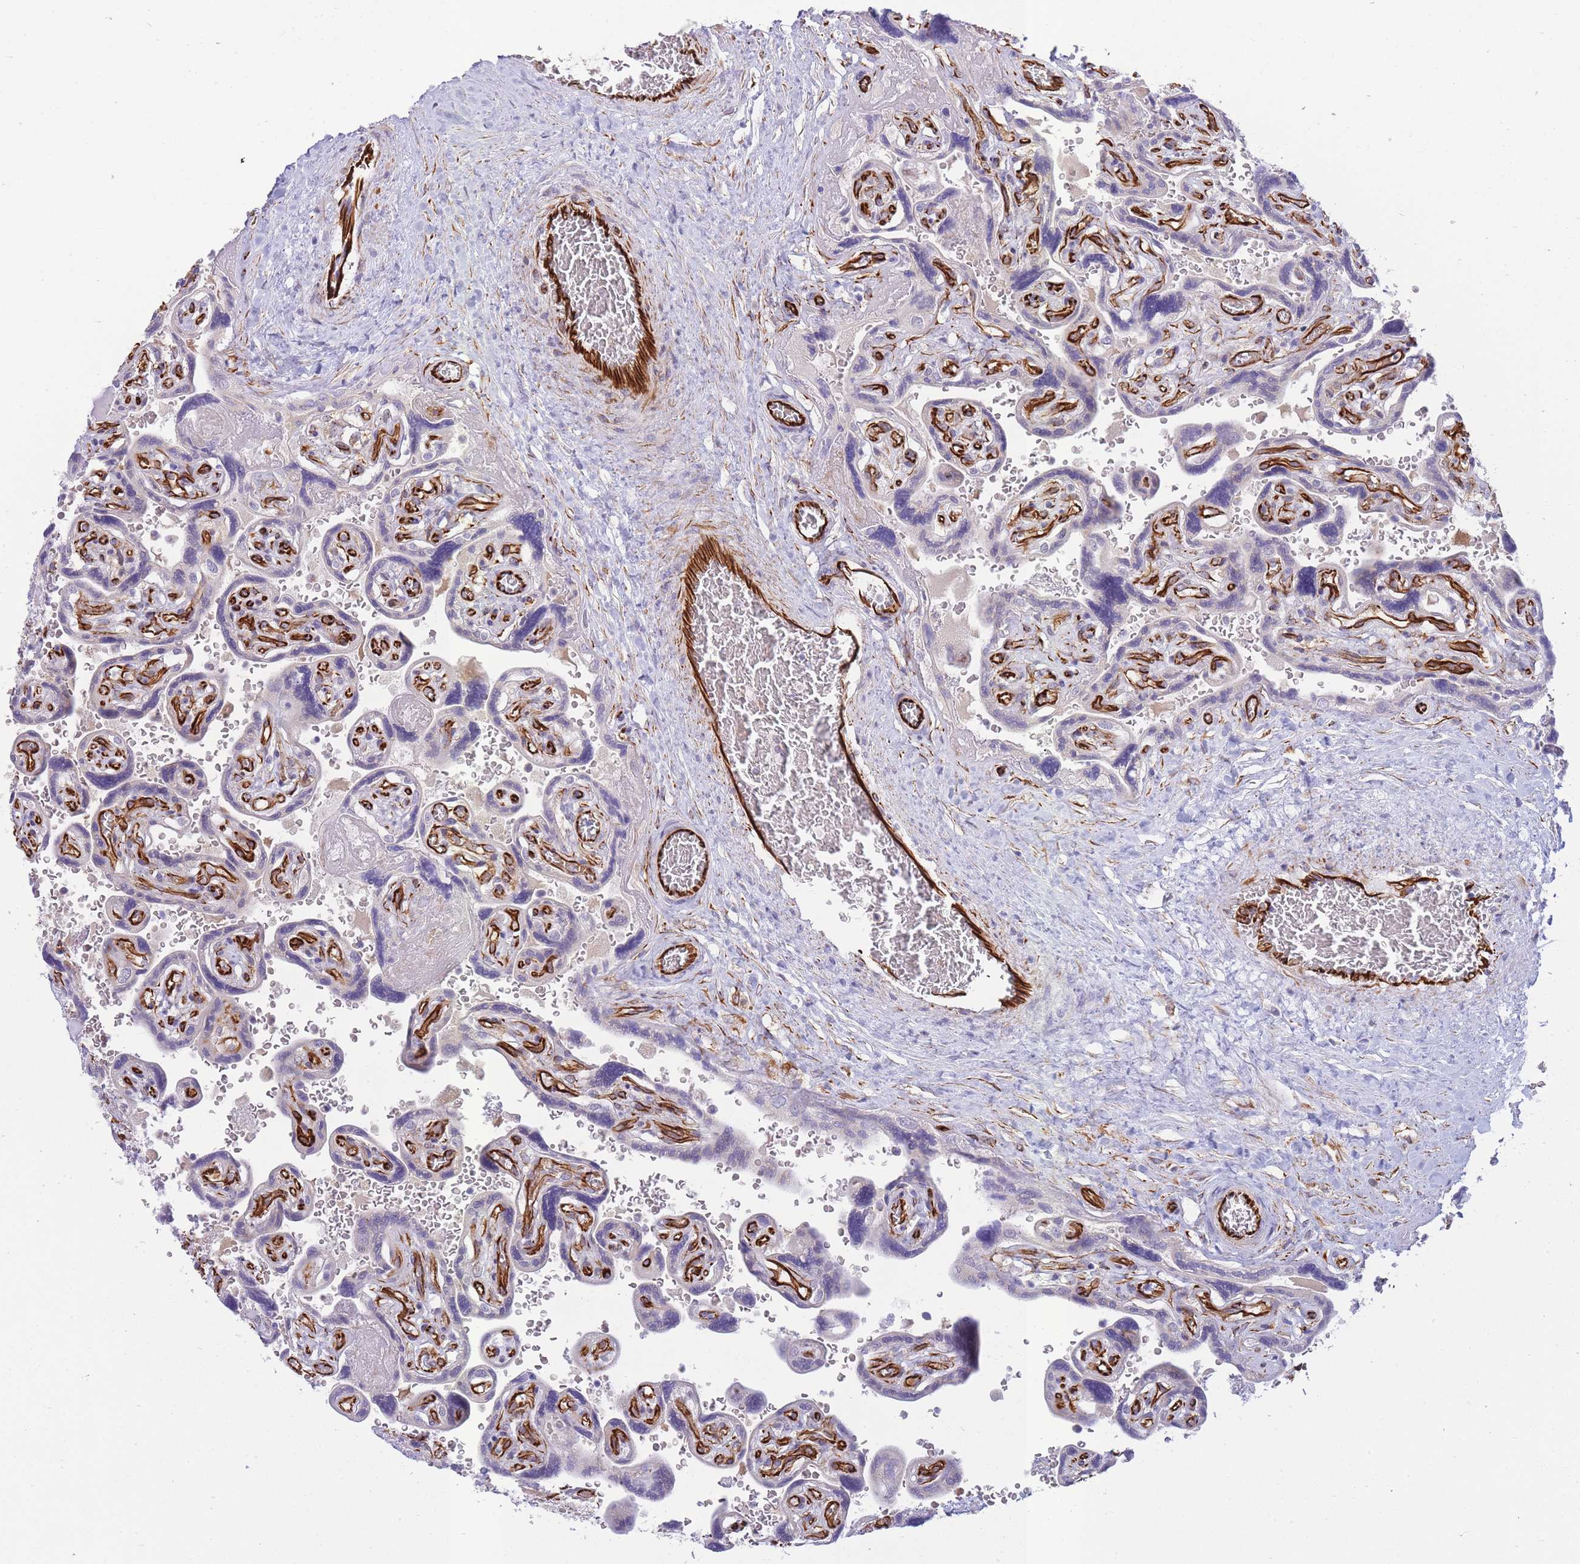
{"staining": {"intensity": "negative", "quantity": "none", "location": "none"}, "tissue": "placenta", "cell_type": "Trophoblastic cells", "image_type": "normal", "snomed": [{"axis": "morphology", "description": "Normal tissue, NOS"}, {"axis": "topography", "description": "Placenta"}], "caption": "This is an immunohistochemistry (IHC) micrograph of normal placenta. There is no expression in trophoblastic cells.", "gene": "ECPAS", "patient": {"sex": "female", "age": 32}}